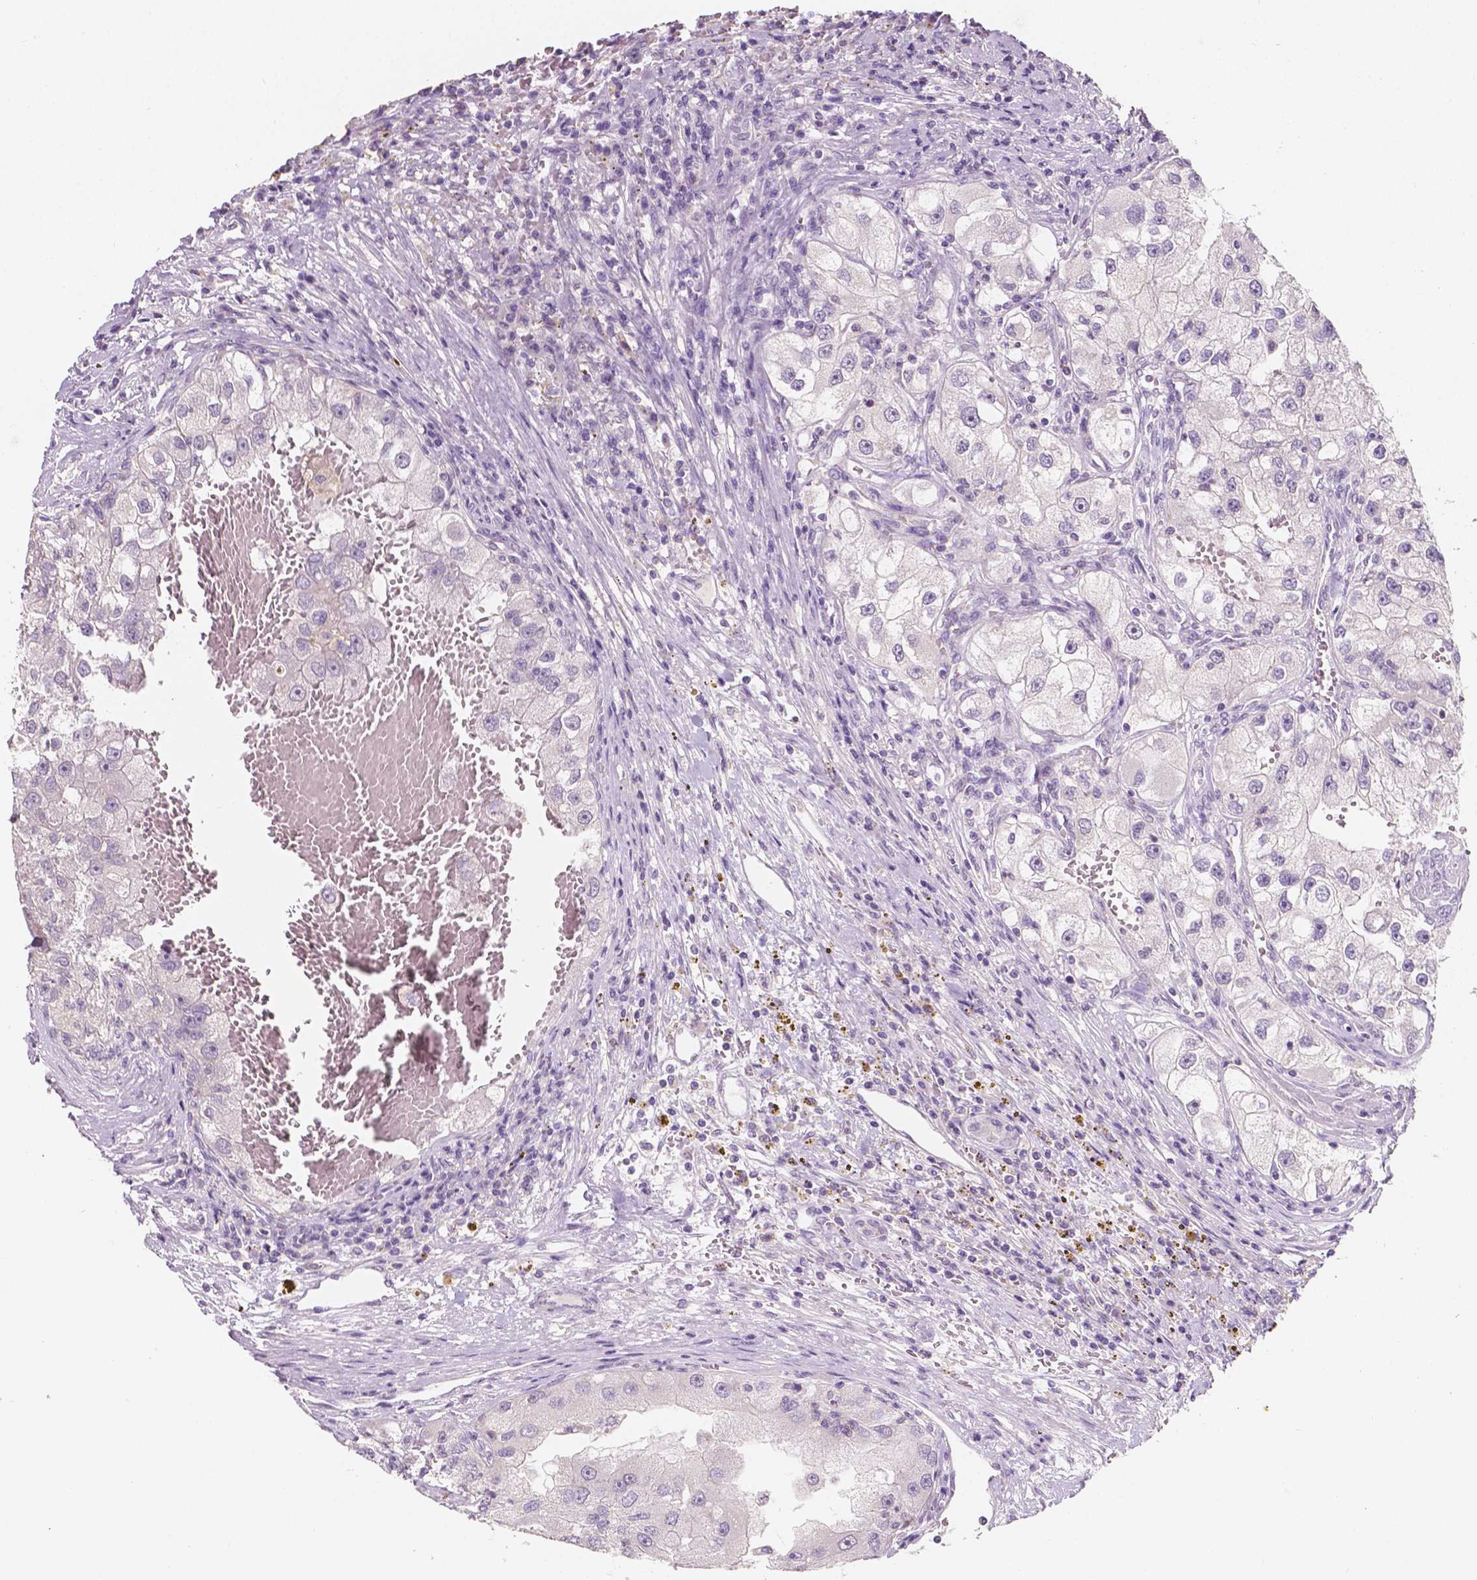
{"staining": {"intensity": "negative", "quantity": "none", "location": "none"}, "tissue": "renal cancer", "cell_type": "Tumor cells", "image_type": "cancer", "snomed": [{"axis": "morphology", "description": "Adenocarcinoma, NOS"}, {"axis": "topography", "description": "Kidney"}], "caption": "Micrograph shows no protein staining in tumor cells of adenocarcinoma (renal) tissue.", "gene": "SIRT2", "patient": {"sex": "male", "age": 63}}